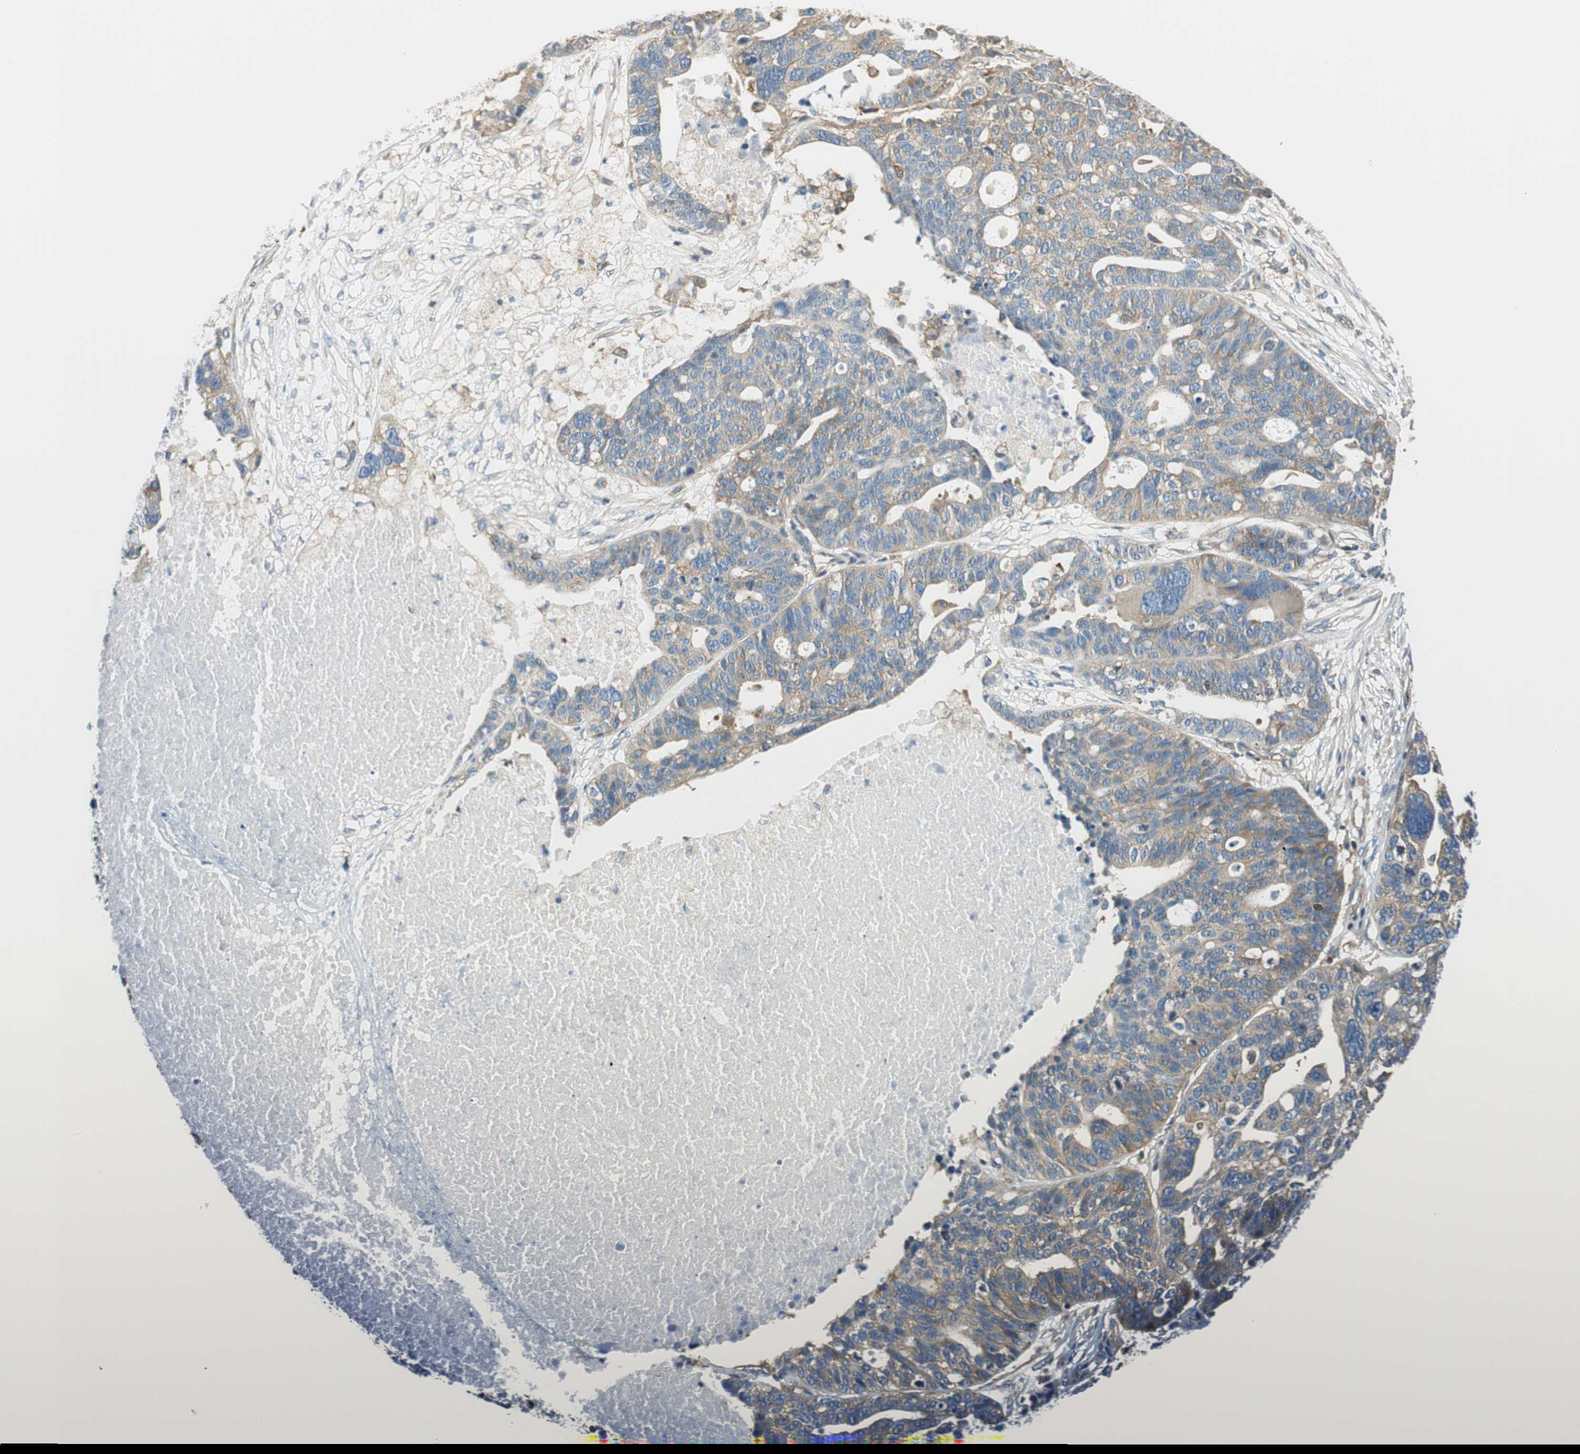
{"staining": {"intensity": "moderate", "quantity": ">75%", "location": "cytoplasmic/membranous"}, "tissue": "ovarian cancer", "cell_type": "Tumor cells", "image_type": "cancer", "snomed": [{"axis": "morphology", "description": "Cystadenocarcinoma, serous, NOS"}, {"axis": "topography", "description": "Ovary"}], "caption": "This is an image of immunohistochemistry staining of ovarian cancer (serous cystadenocarcinoma), which shows moderate staining in the cytoplasmic/membranous of tumor cells.", "gene": "PI4K2B", "patient": {"sex": "female", "age": 59}}